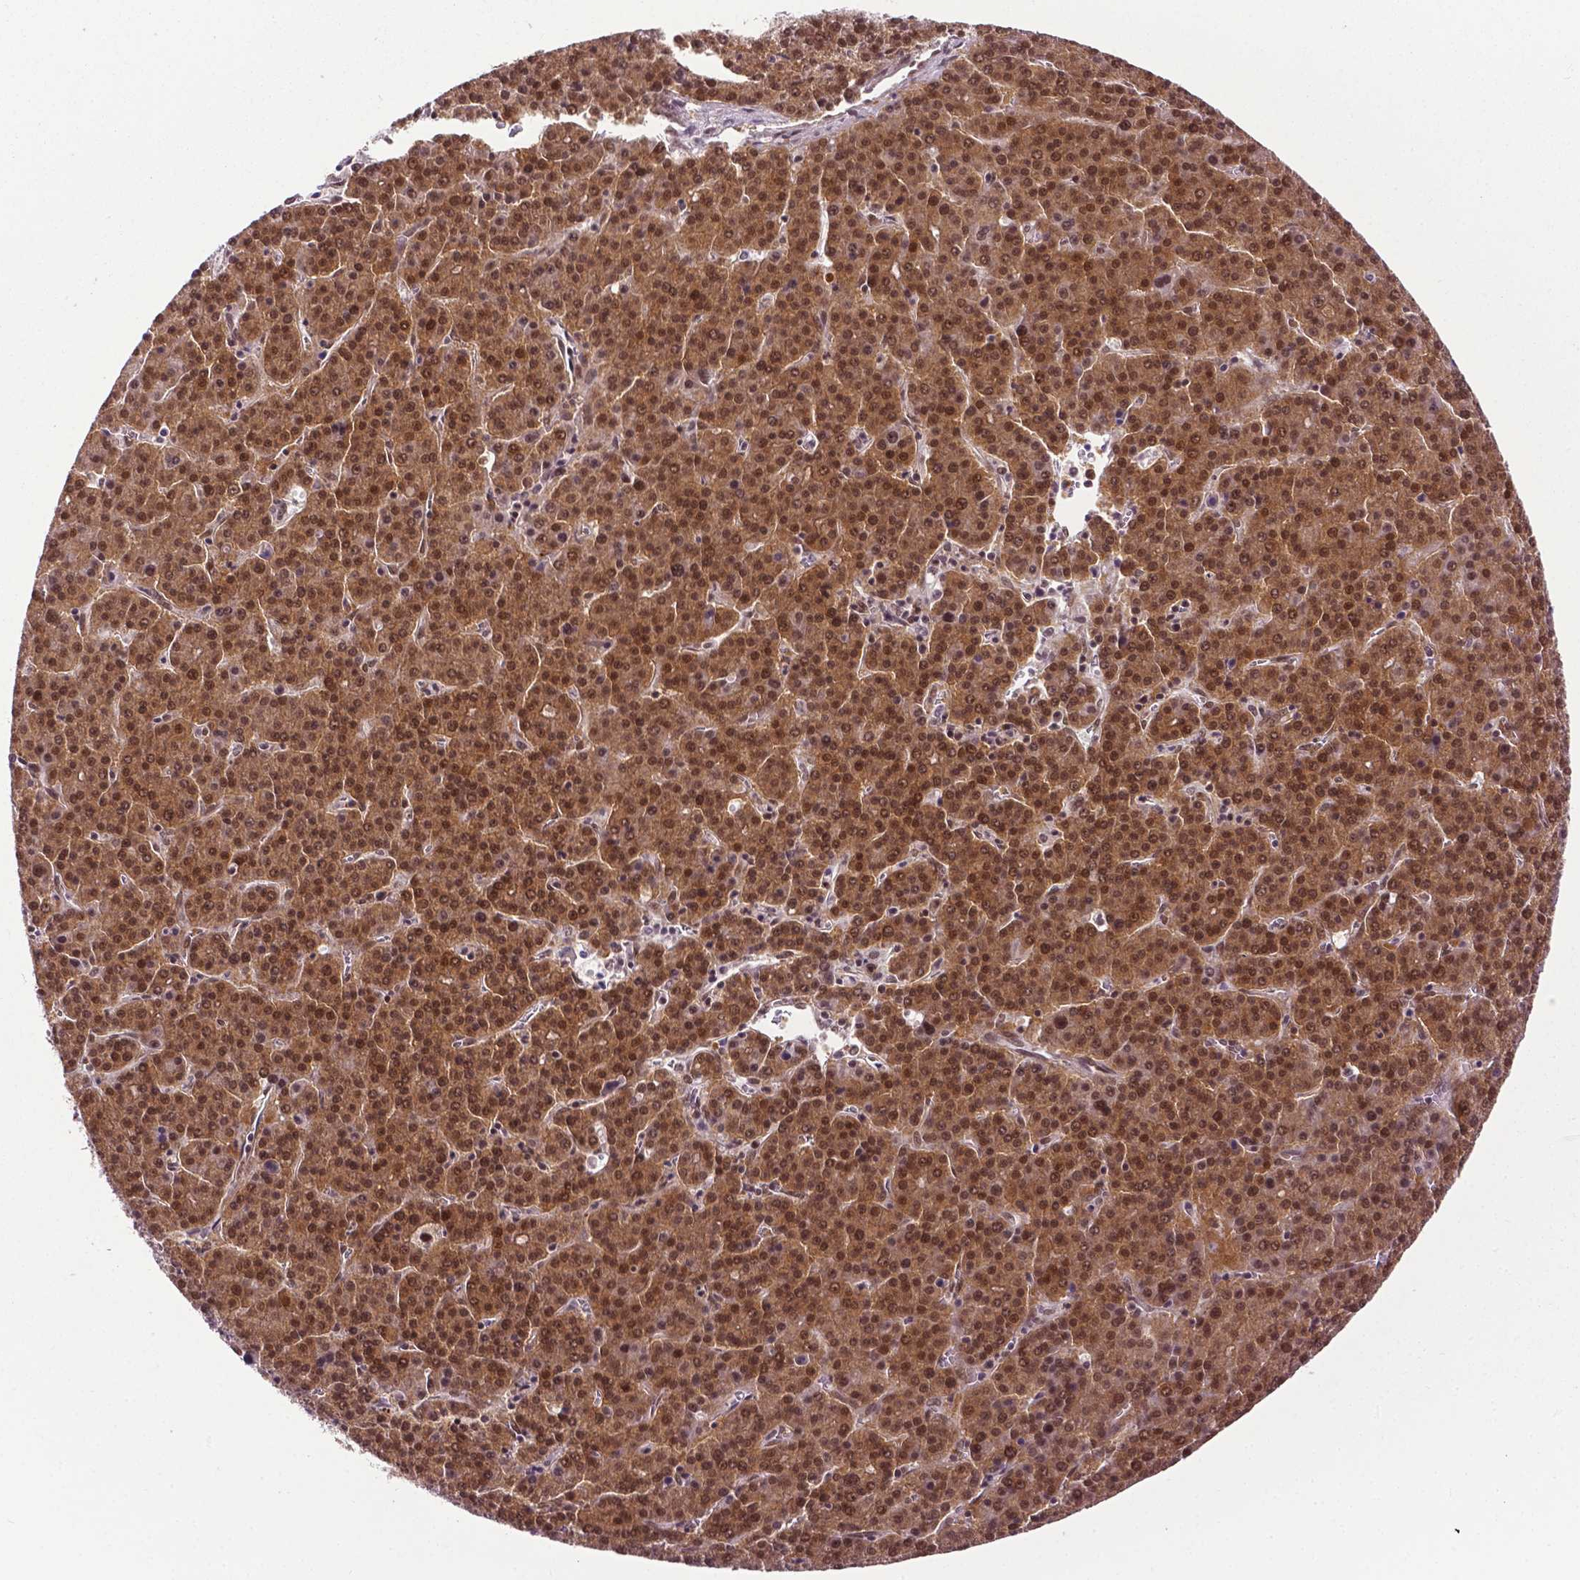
{"staining": {"intensity": "moderate", "quantity": ">75%", "location": "cytoplasmic/membranous,nuclear"}, "tissue": "liver cancer", "cell_type": "Tumor cells", "image_type": "cancer", "snomed": [{"axis": "morphology", "description": "Carcinoma, Hepatocellular, NOS"}, {"axis": "topography", "description": "Liver"}], "caption": "Tumor cells demonstrate medium levels of moderate cytoplasmic/membranous and nuclear expression in approximately >75% of cells in hepatocellular carcinoma (liver).", "gene": "UBQLN4", "patient": {"sex": "female", "age": 58}}